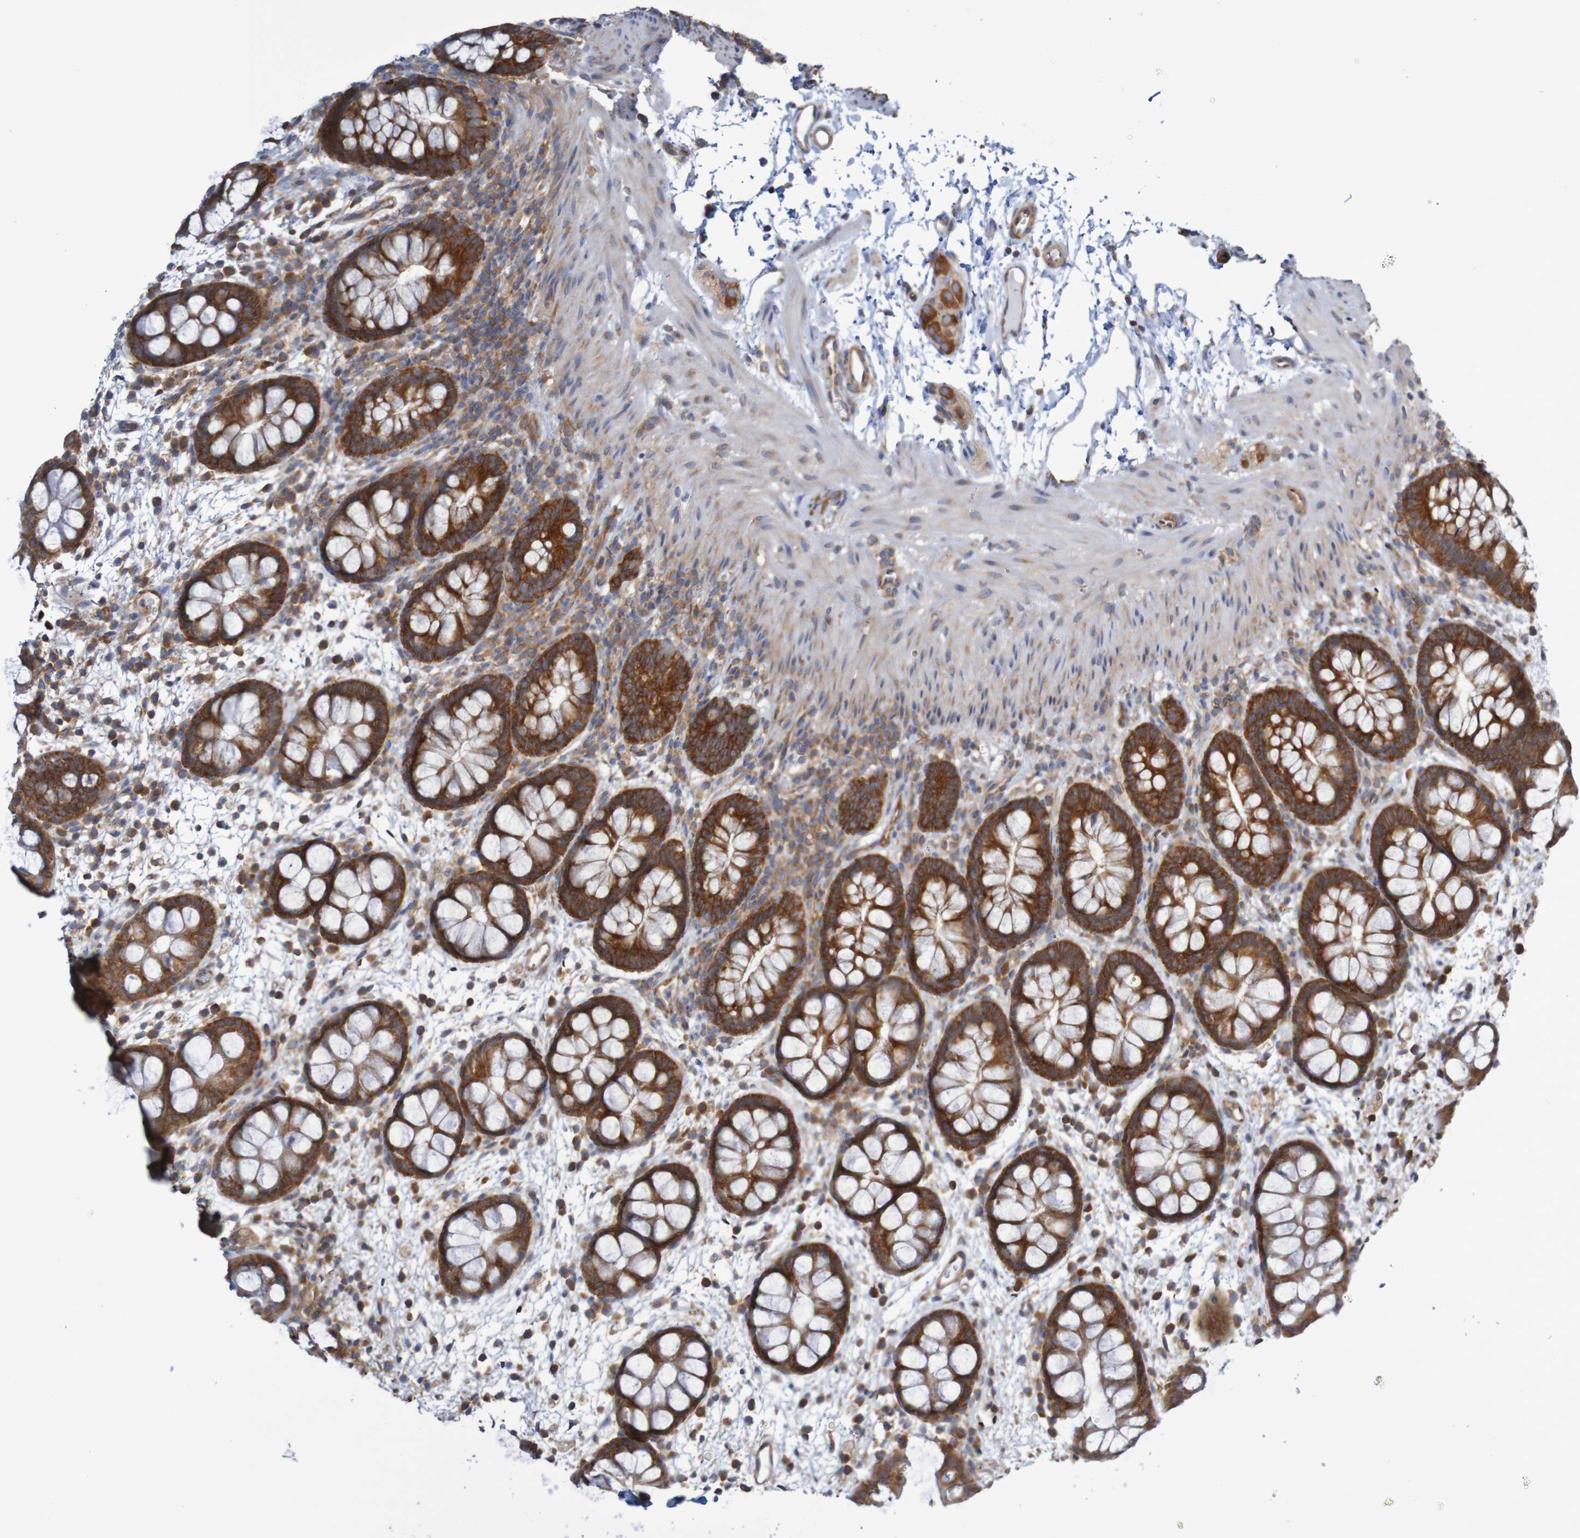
{"staining": {"intensity": "strong", "quantity": ">75%", "location": "cytoplasmic/membranous"}, "tissue": "rectum", "cell_type": "Glandular cells", "image_type": "normal", "snomed": [{"axis": "morphology", "description": "Normal tissue, NOS"}, {"axis": "topography", "description": "Rectum"}], "caption": "High-magnification brightfield microscopy of unremarkable rectum stained with DAB (3,3'-diaminobenzidine) (brown) and counterstained with hematoxylin (blue). glandular cells exhibit strong cytoplasmic/membranous expression is identified in approximately>75% of cells.", "gene": "LRRC47", "patient": {"sex": "female", "age": 24}}